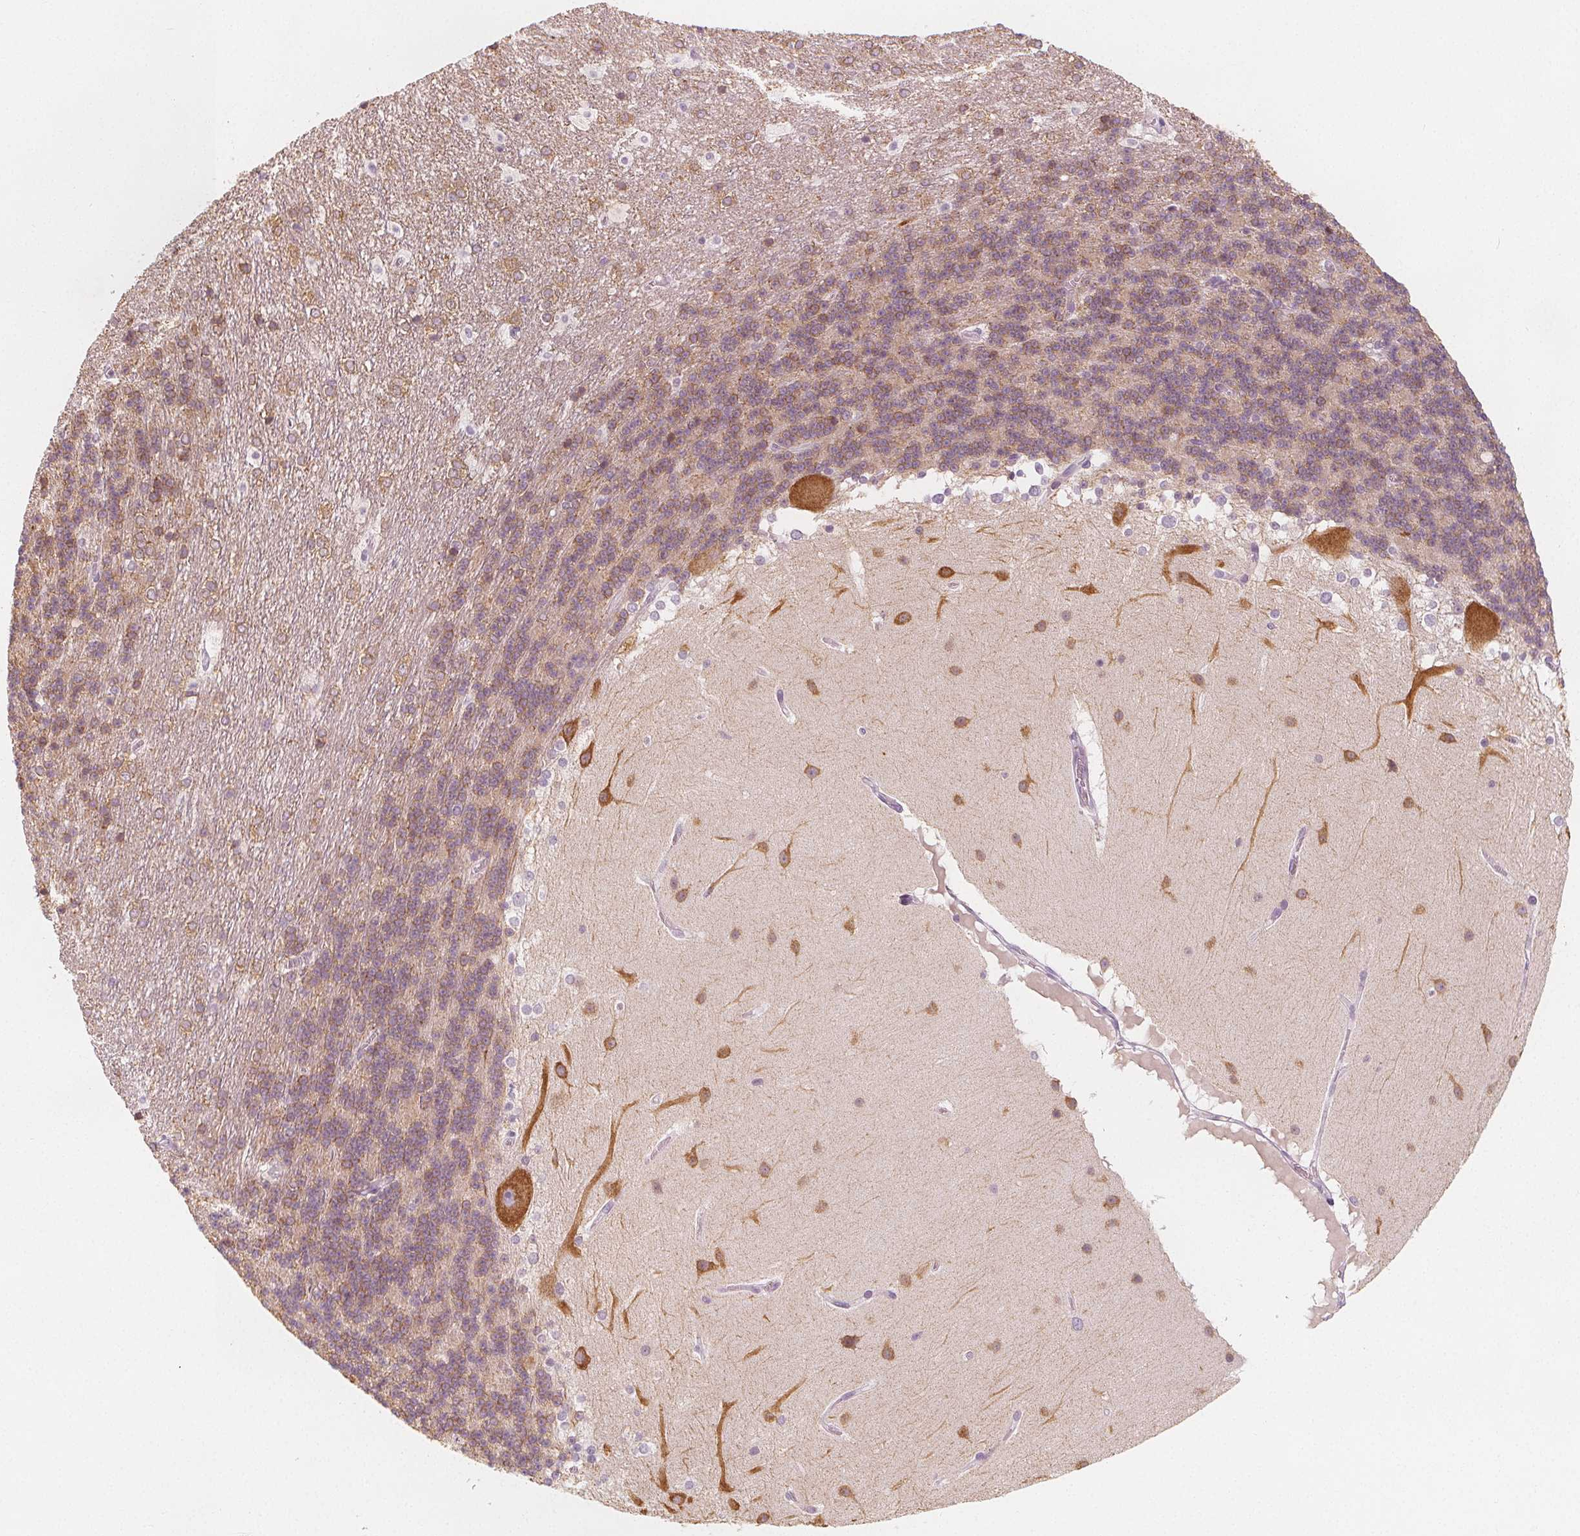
{"staining": {"intensity": "weak", "quantity": "25%-75%", "location": "cytoplasmic/membranous"}, "tissue": "cerebellum", "cell_type": "Cells in granular layer", "image_type": "normal", "snomed": [{"axis": "morphology", "description": "Normal tissue, NOS"}, {"axis": "topography", "description": "Cerebellum"}], "caption": "Immunohistochemical staining of benign cerebellum displays weak cytoplasmic/membranous protein expression in approximately 25%-75% of cells in granular layer. (Brightfield microscopy of DAB IHC at high magnification).", "gene": "MAP1A", "patient": {"sex": "female", "age": 19}}